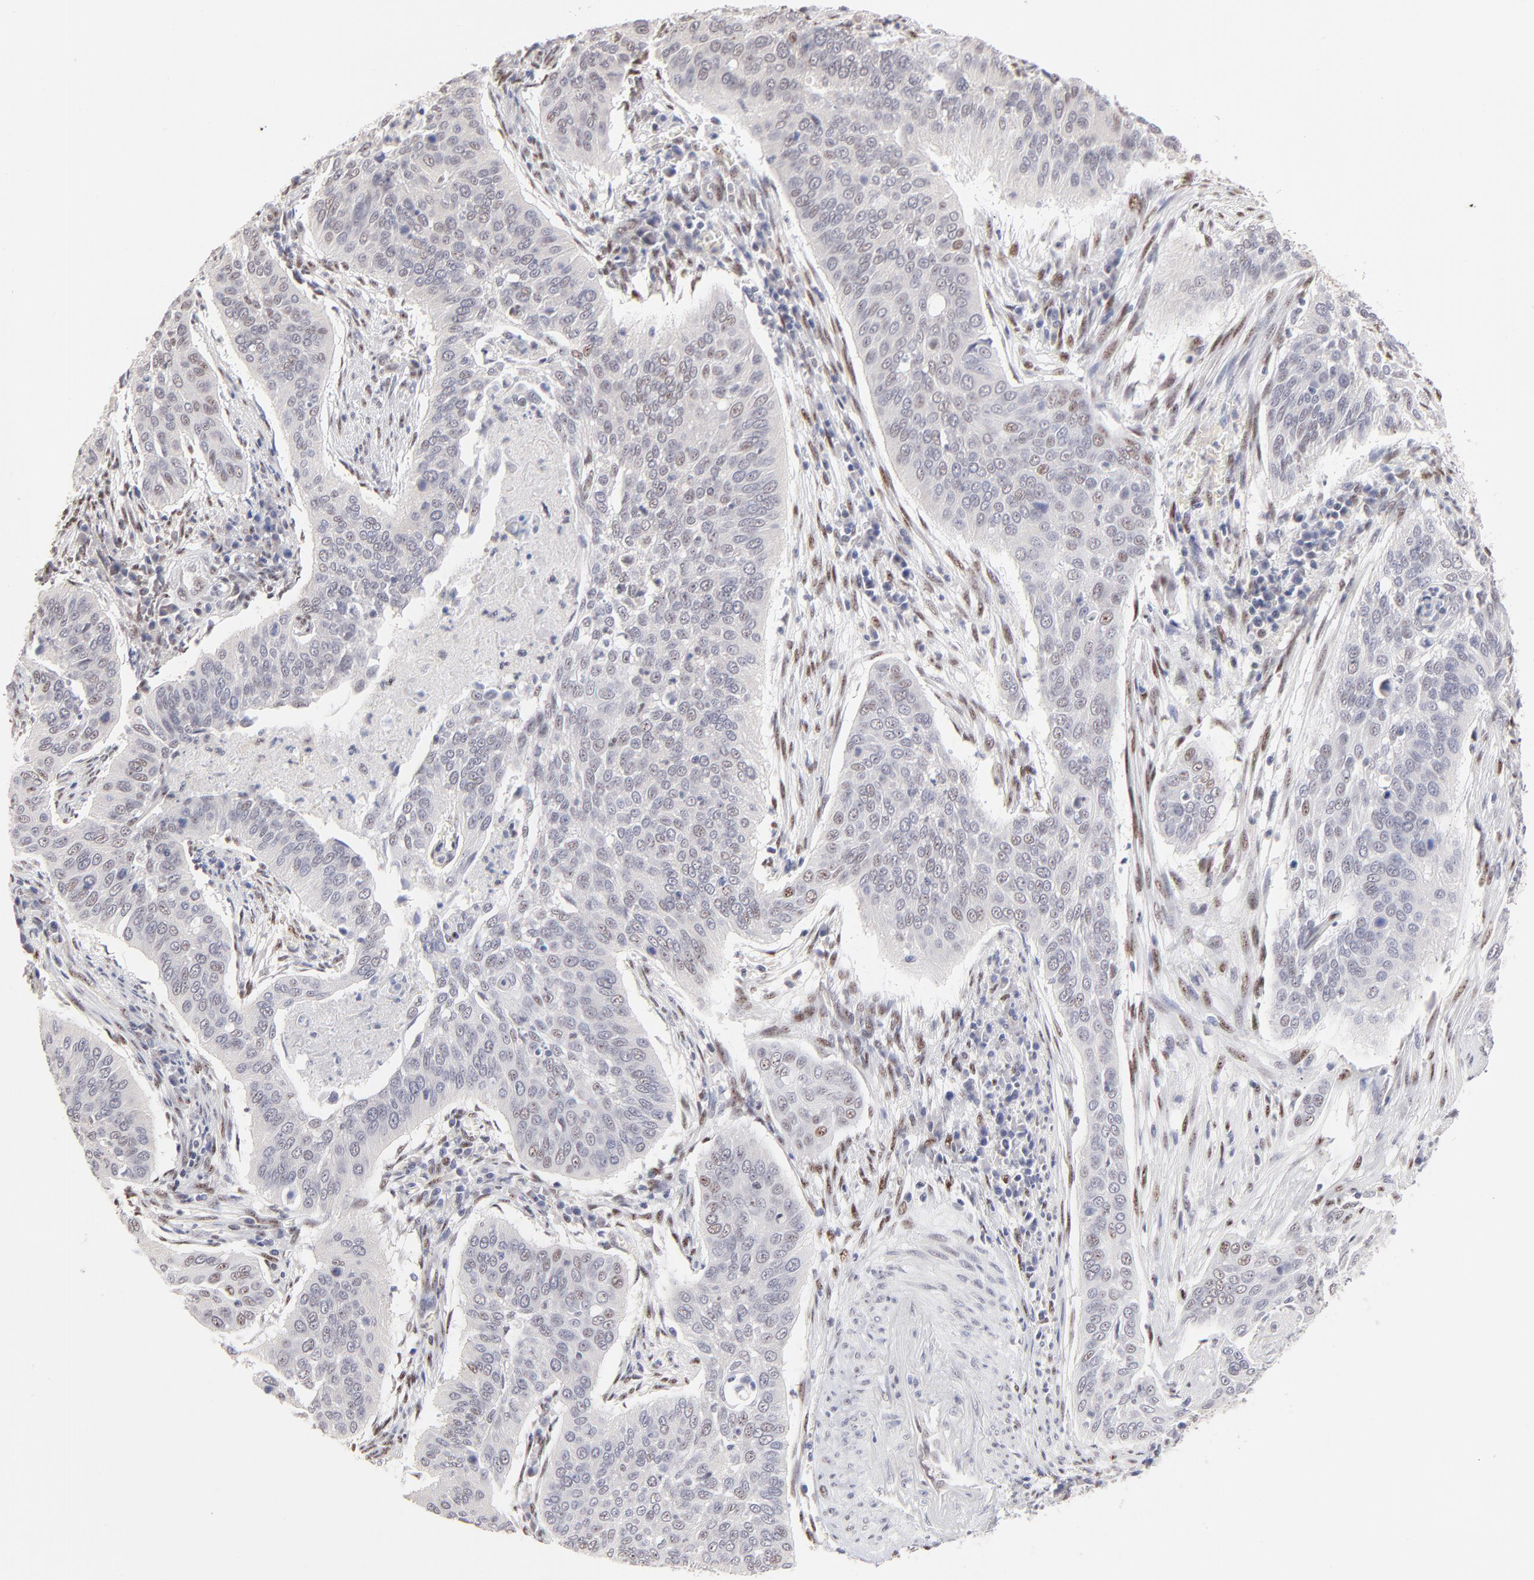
{"staining": {"intensity": "weak", "quantity": "25%-75%", "location": "nuclear"}, "tissue": "cervical cancer", "cell_type": "Tumor cells", "image_type": "cancer", "snomed": [{"axis": "morphology", "description": "Squamous cell carcinoma, NOS"}, {"axis": "topography", "description": "Cervix"}], "caption": "Cervical squamous cell carcinoma tissue displays weak nuclear staining in about 25%-75% of tumor cells", "gene": "STAT3", "patient": {"sex": "female", "age": 39}}